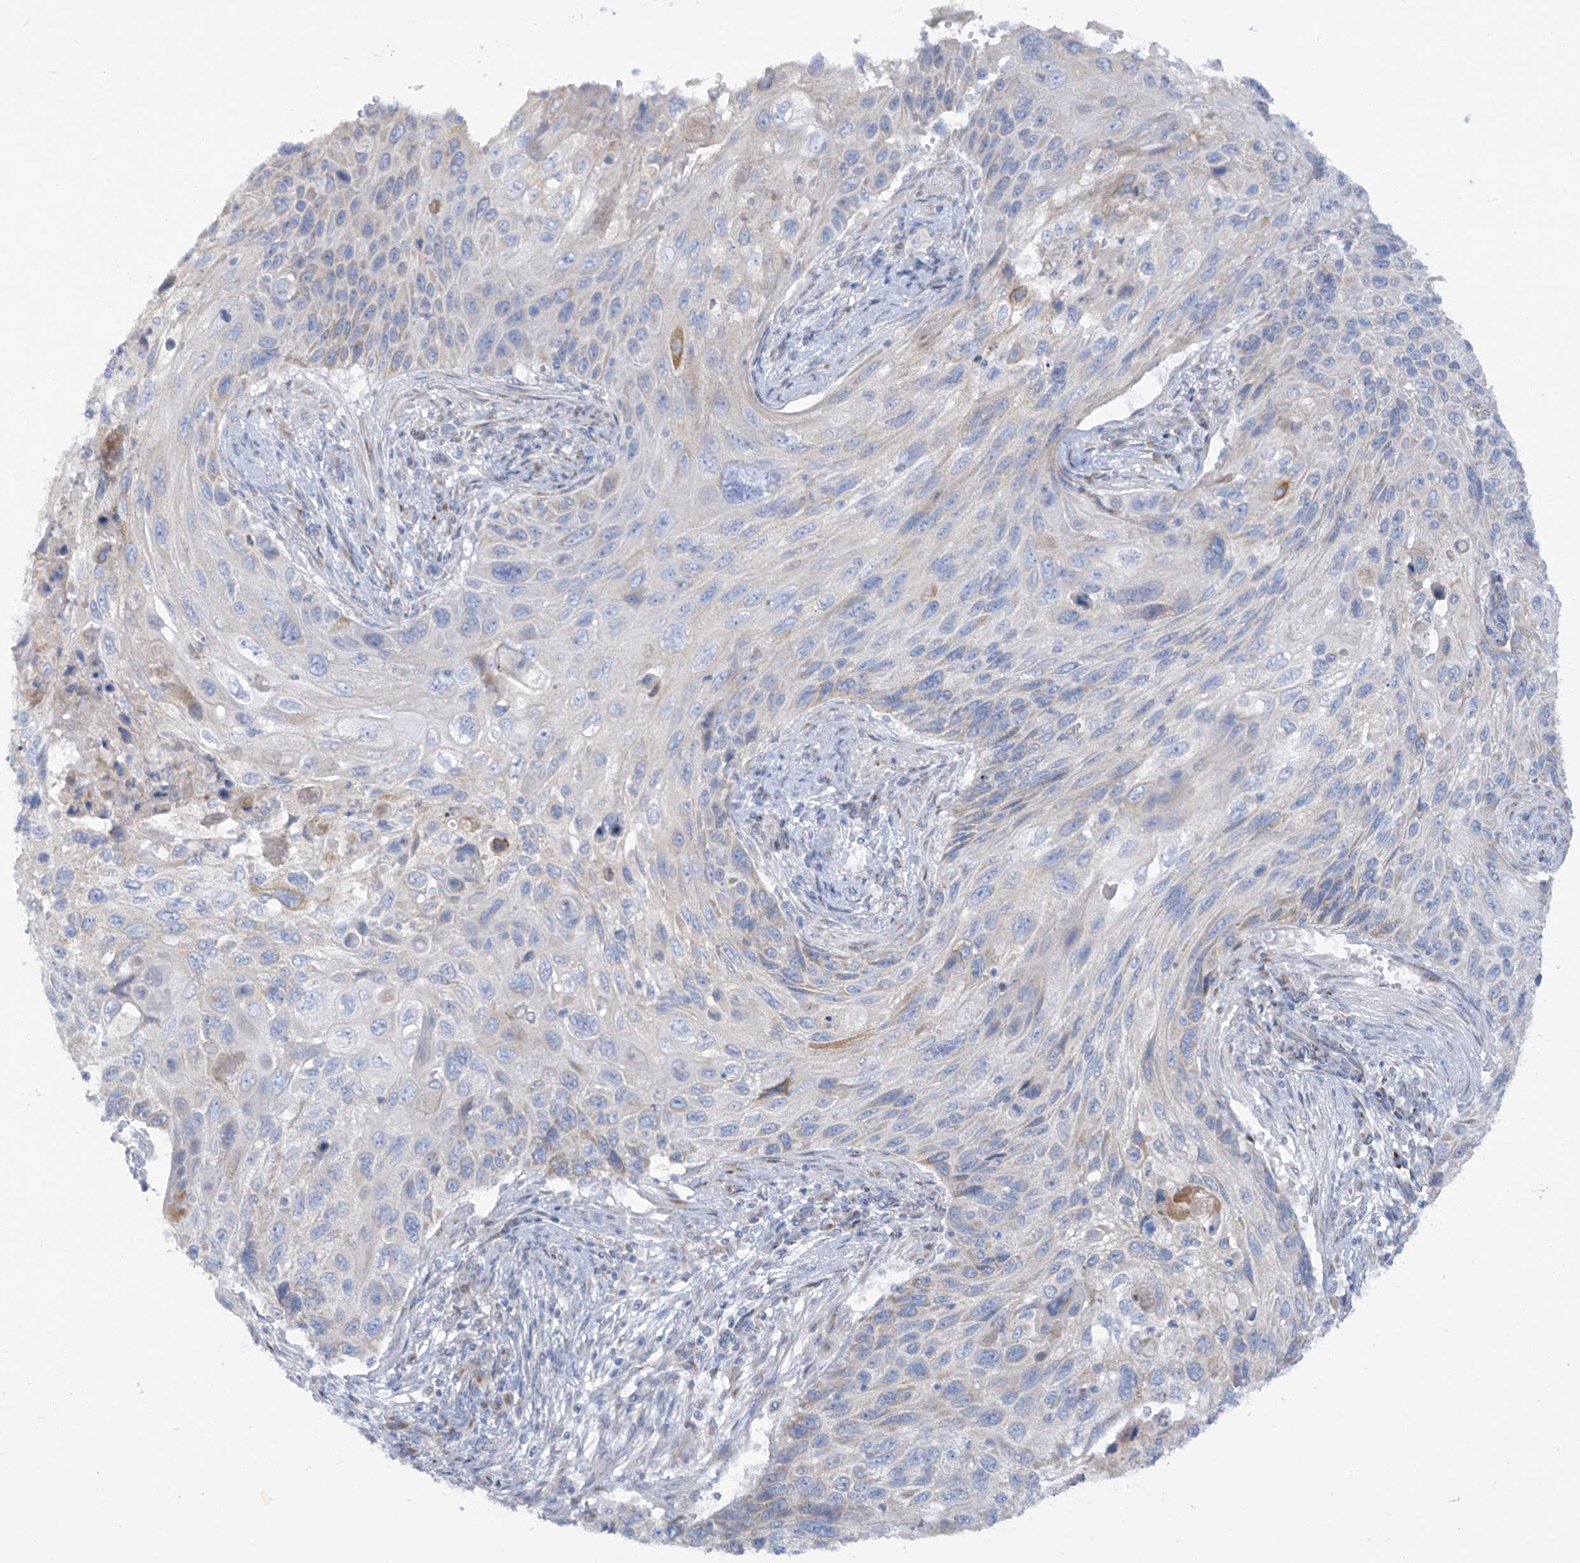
{"staining": {"intensity": "negative", "quantity": "none", "location": "none"}, "tissue": "cervical cancer", "cell_type": "Tumor cells", "image_type": "cancer", "snomed": [{"axis": "morphology", "description": "Squamous cell carcinoma, NOS"}, {"axis": "topography", "description": "Cervix"}], "caption": "An immunohistochemistry image of cervical cancer (squamous cell carcinoma) is shown. There is no staining in tumor cells of cervical cancer (squamous cell carcinoma).", "gene": "TRMT2B", "patient": {"sex": "female", "age": 70}}